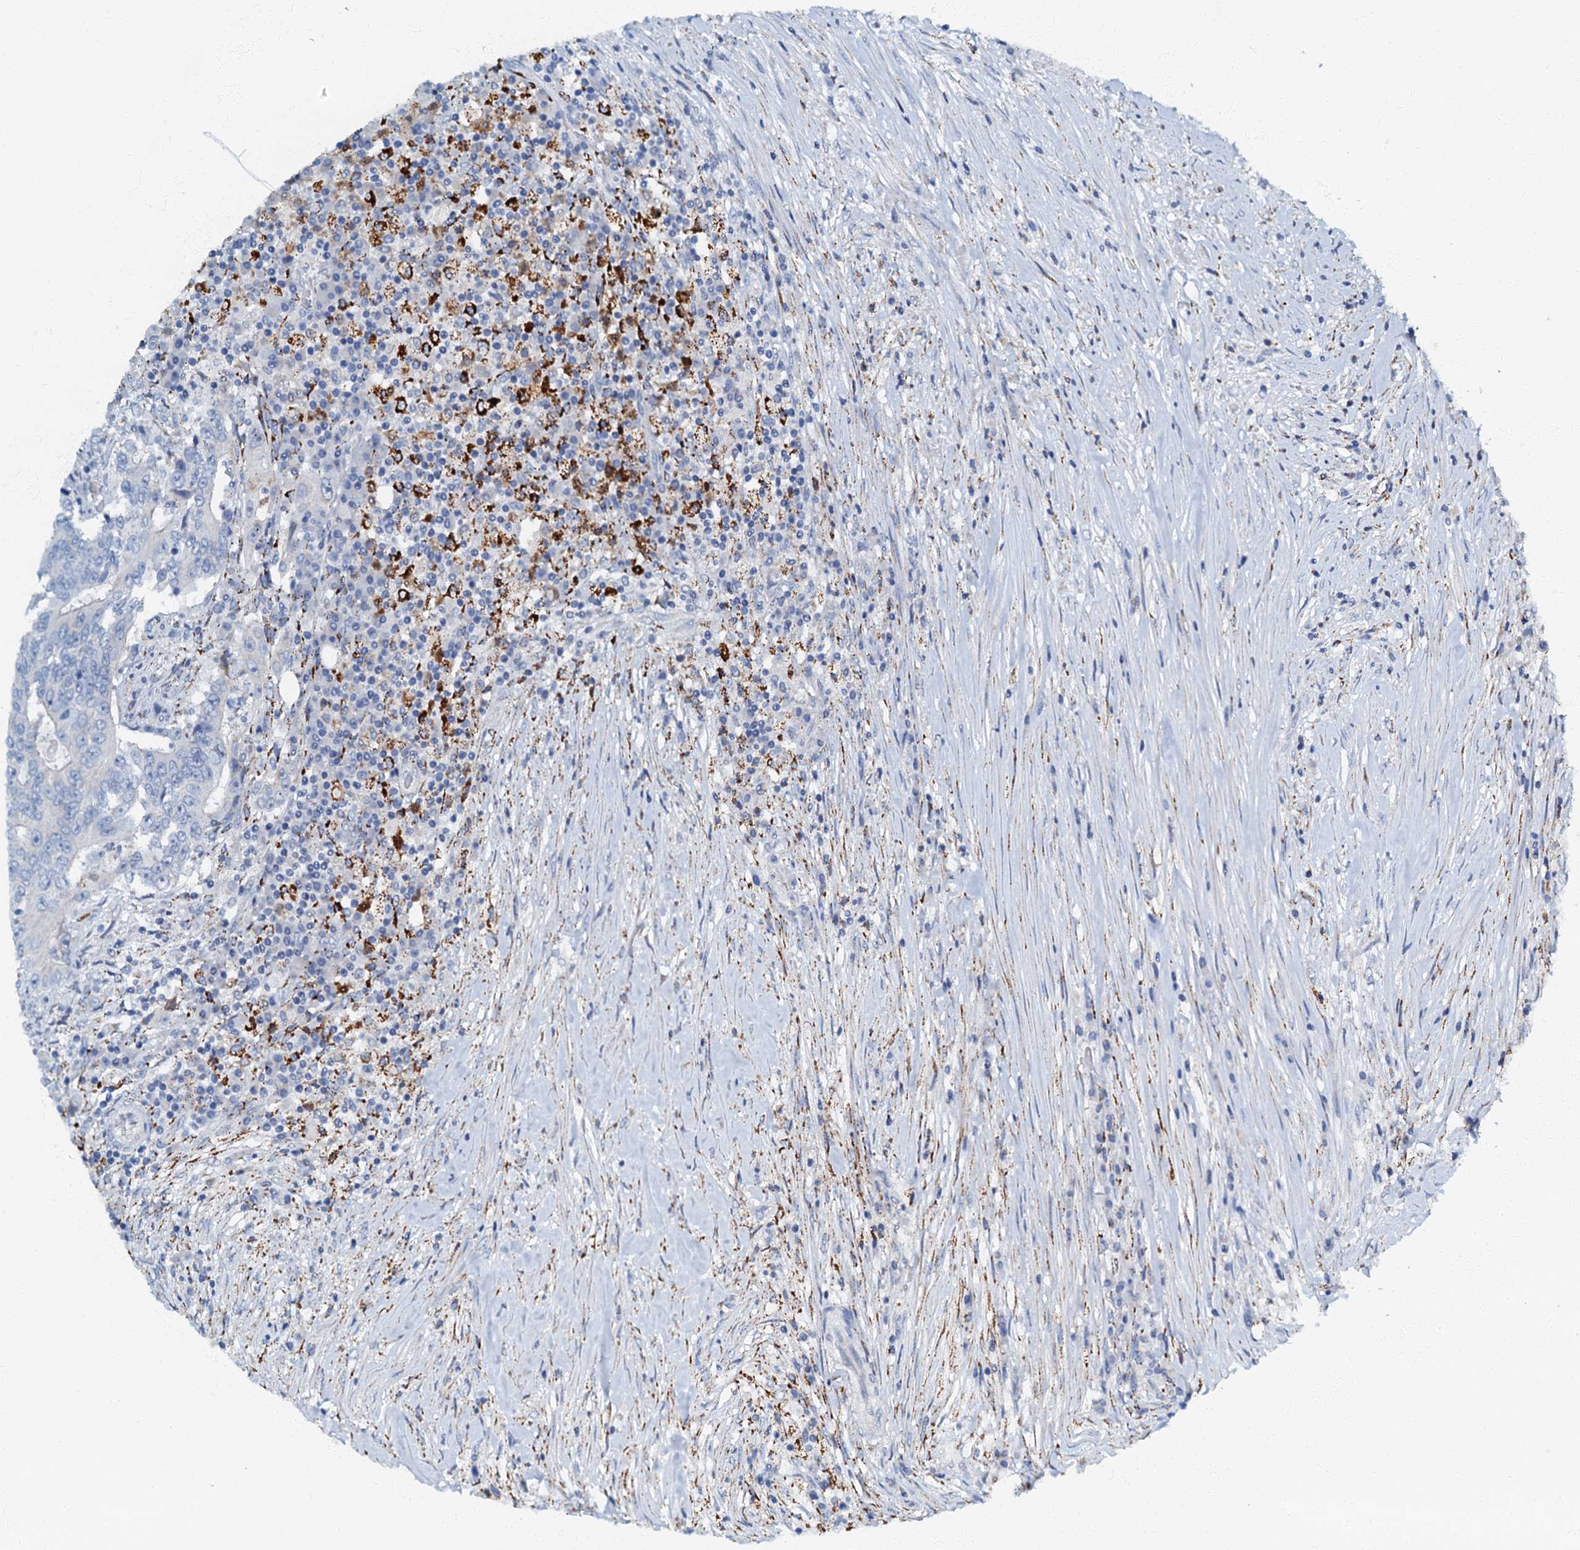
{"staining": {"intensity": "negative", "quantity": "none", "location": "none"}, "tissue": "colorectal cancer", "cell_type": "Tumor cells", "image_type": "cancer", "snomed": [{"axis": "morphology", "description": "Adenocarcinoma, NOS"}, {"axis": "topography", "description": "Colon"}], "caption": "The micrograph exhibits no staining of tumor cells in colorectal cancer. Brightfield microscopy of IHC stained with DAB (3,3'-diaminobenzidine) (brown) and hematoxylin (blue), captured at high magnification.", "gene": "OLAH", "patient": {"sex": "male", "age": 83}}